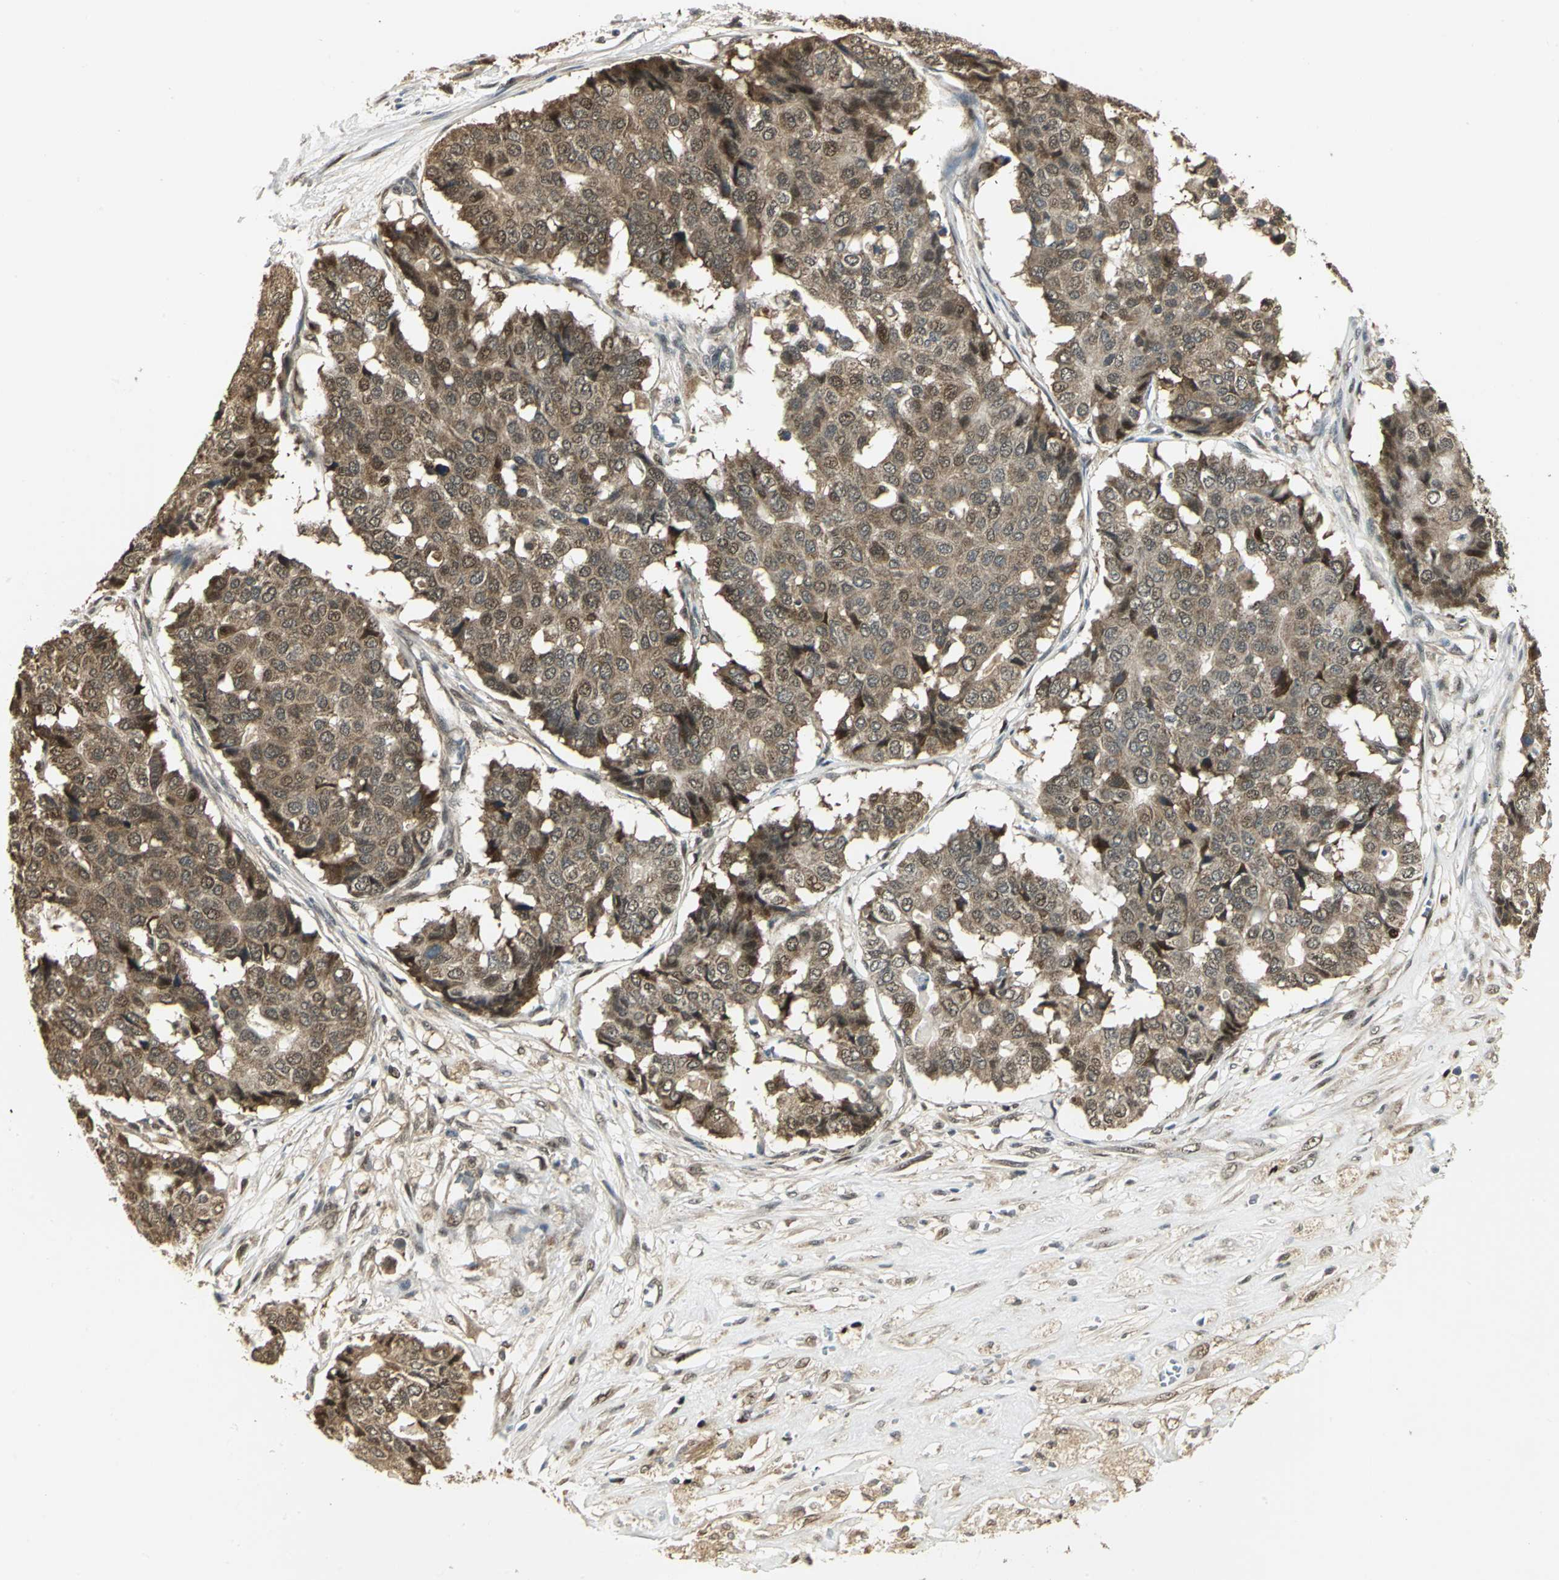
{"staining": {"intensity": "moderate", "quantity": ">75%", "location": "cytoplasmic/membranous,nuclear"}, "tissue": "pancreatic cancer", "cell_type": "Tumor cells", "image_type": "cancer", "snomed": [{"axis": "morphology", "description": "Adenocarcinoma, NOS"}, {"axis": "topography", "description": "Pancreas"}], "caption": "Protein analysis of pancreatic adenocarcinoma tissue demonstrates moderate cytoplasmic/membranous and nuclear expression in about >75% of tumor cells. (Stains: DAB (3,3'-diaminobenzidine) in brown, nuclei in blue, Microscopy: brightfield microscopy at high magnification).", "gene": "PSMC4", "patient": {"sex": "male", "age": 50}}